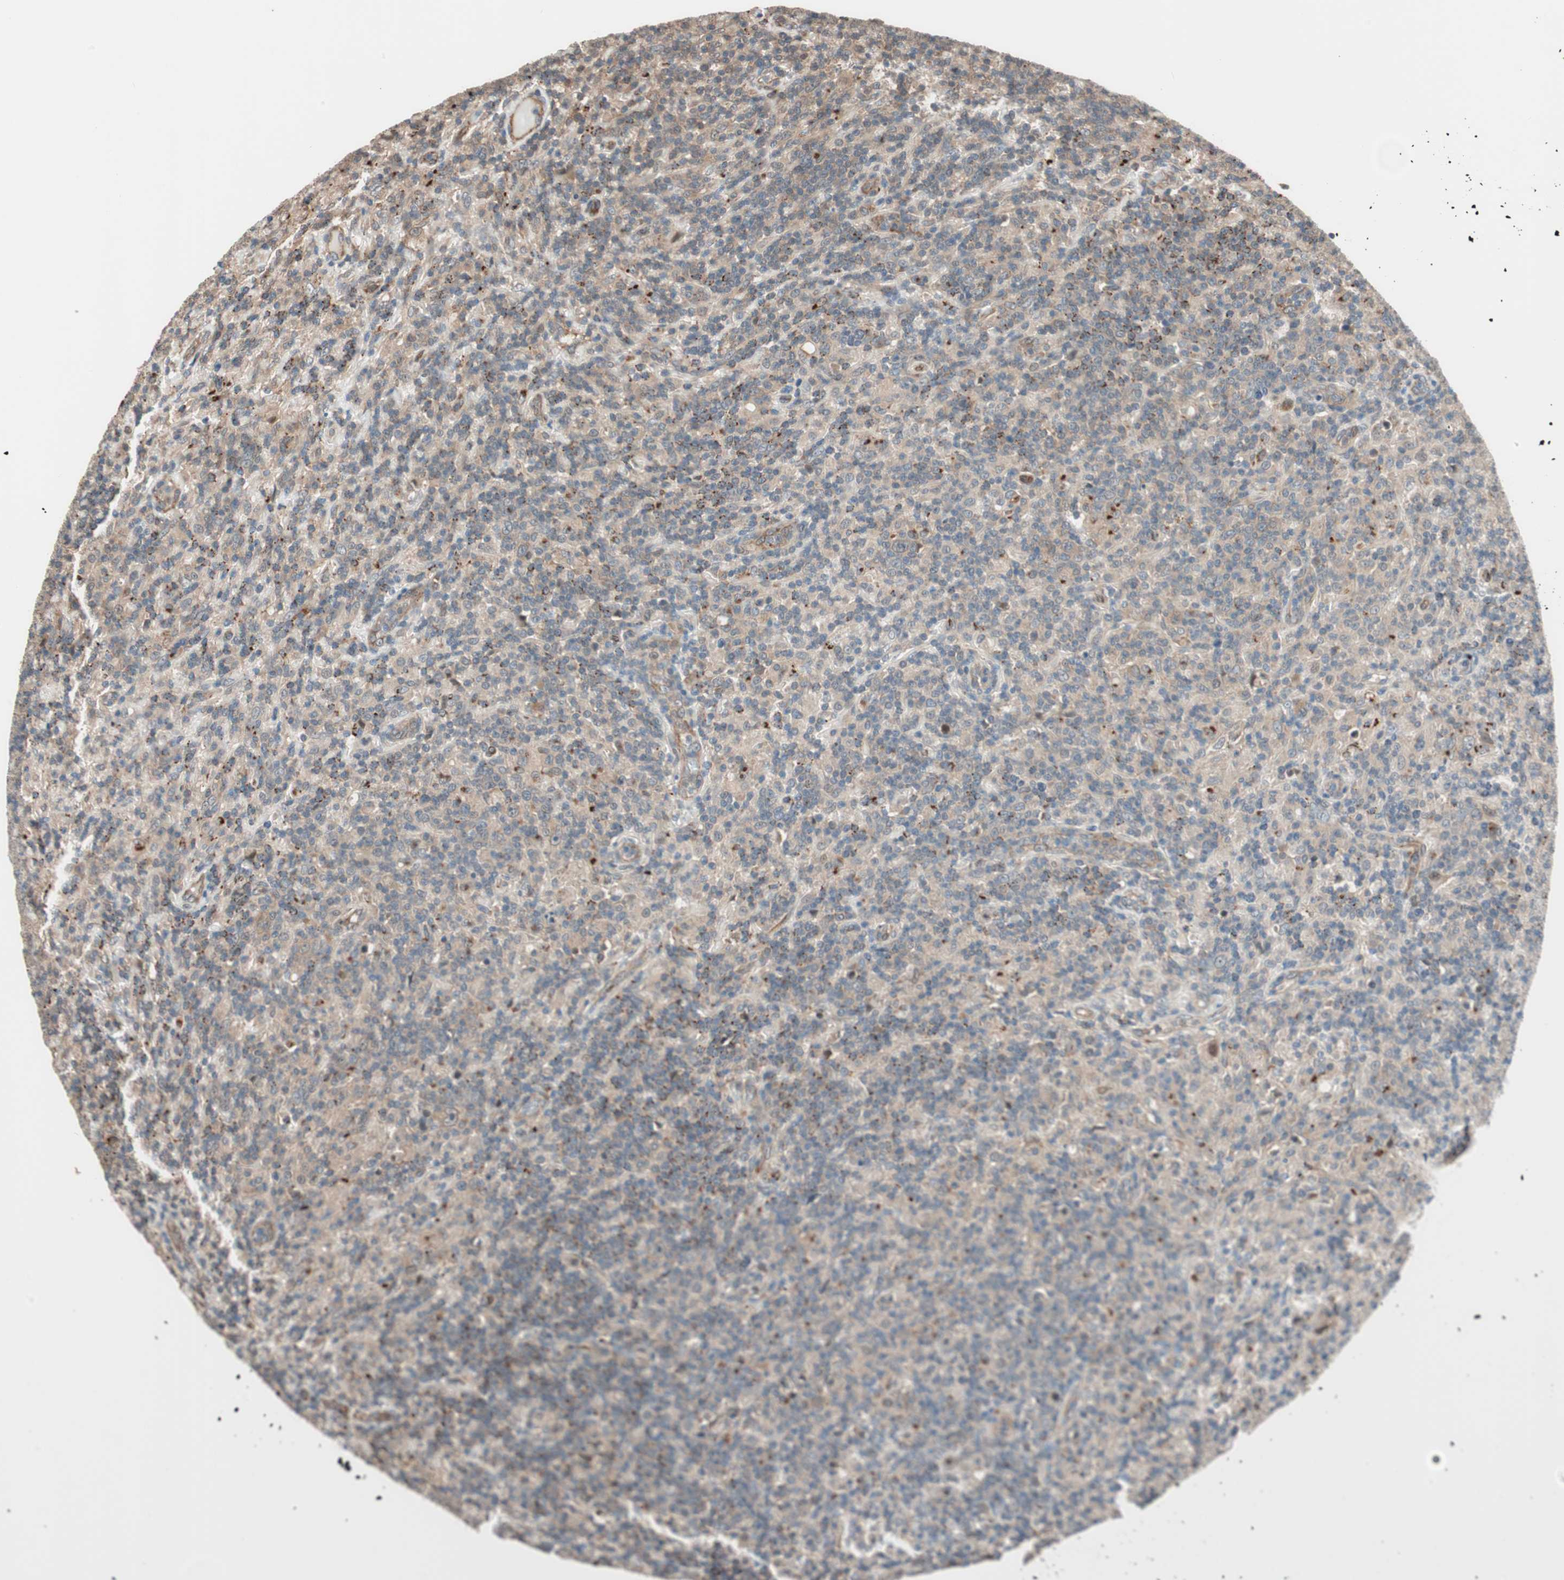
{"staining": {"intensity": "weak", "quantity": ">75%", "location": "cytoplasmic/membranous"}, "tissue": "lymphoma", "cell_type": "Tumor cells", "image_type": "cancer", "snomed": [{"axis": "morphology", "description": "Hodgkin's disease, NOS"}, {"axis": "topography", "description": "Lymph node"}], "caption": "Immunohistochemical staining of human Hodgkin's disease displays low levels of weak cytoplasmic/membranous protein staining in approximately >75% of tumor cells.", "gene": "PIK3R3", "patient": {"sex": "male", "age": 70}}